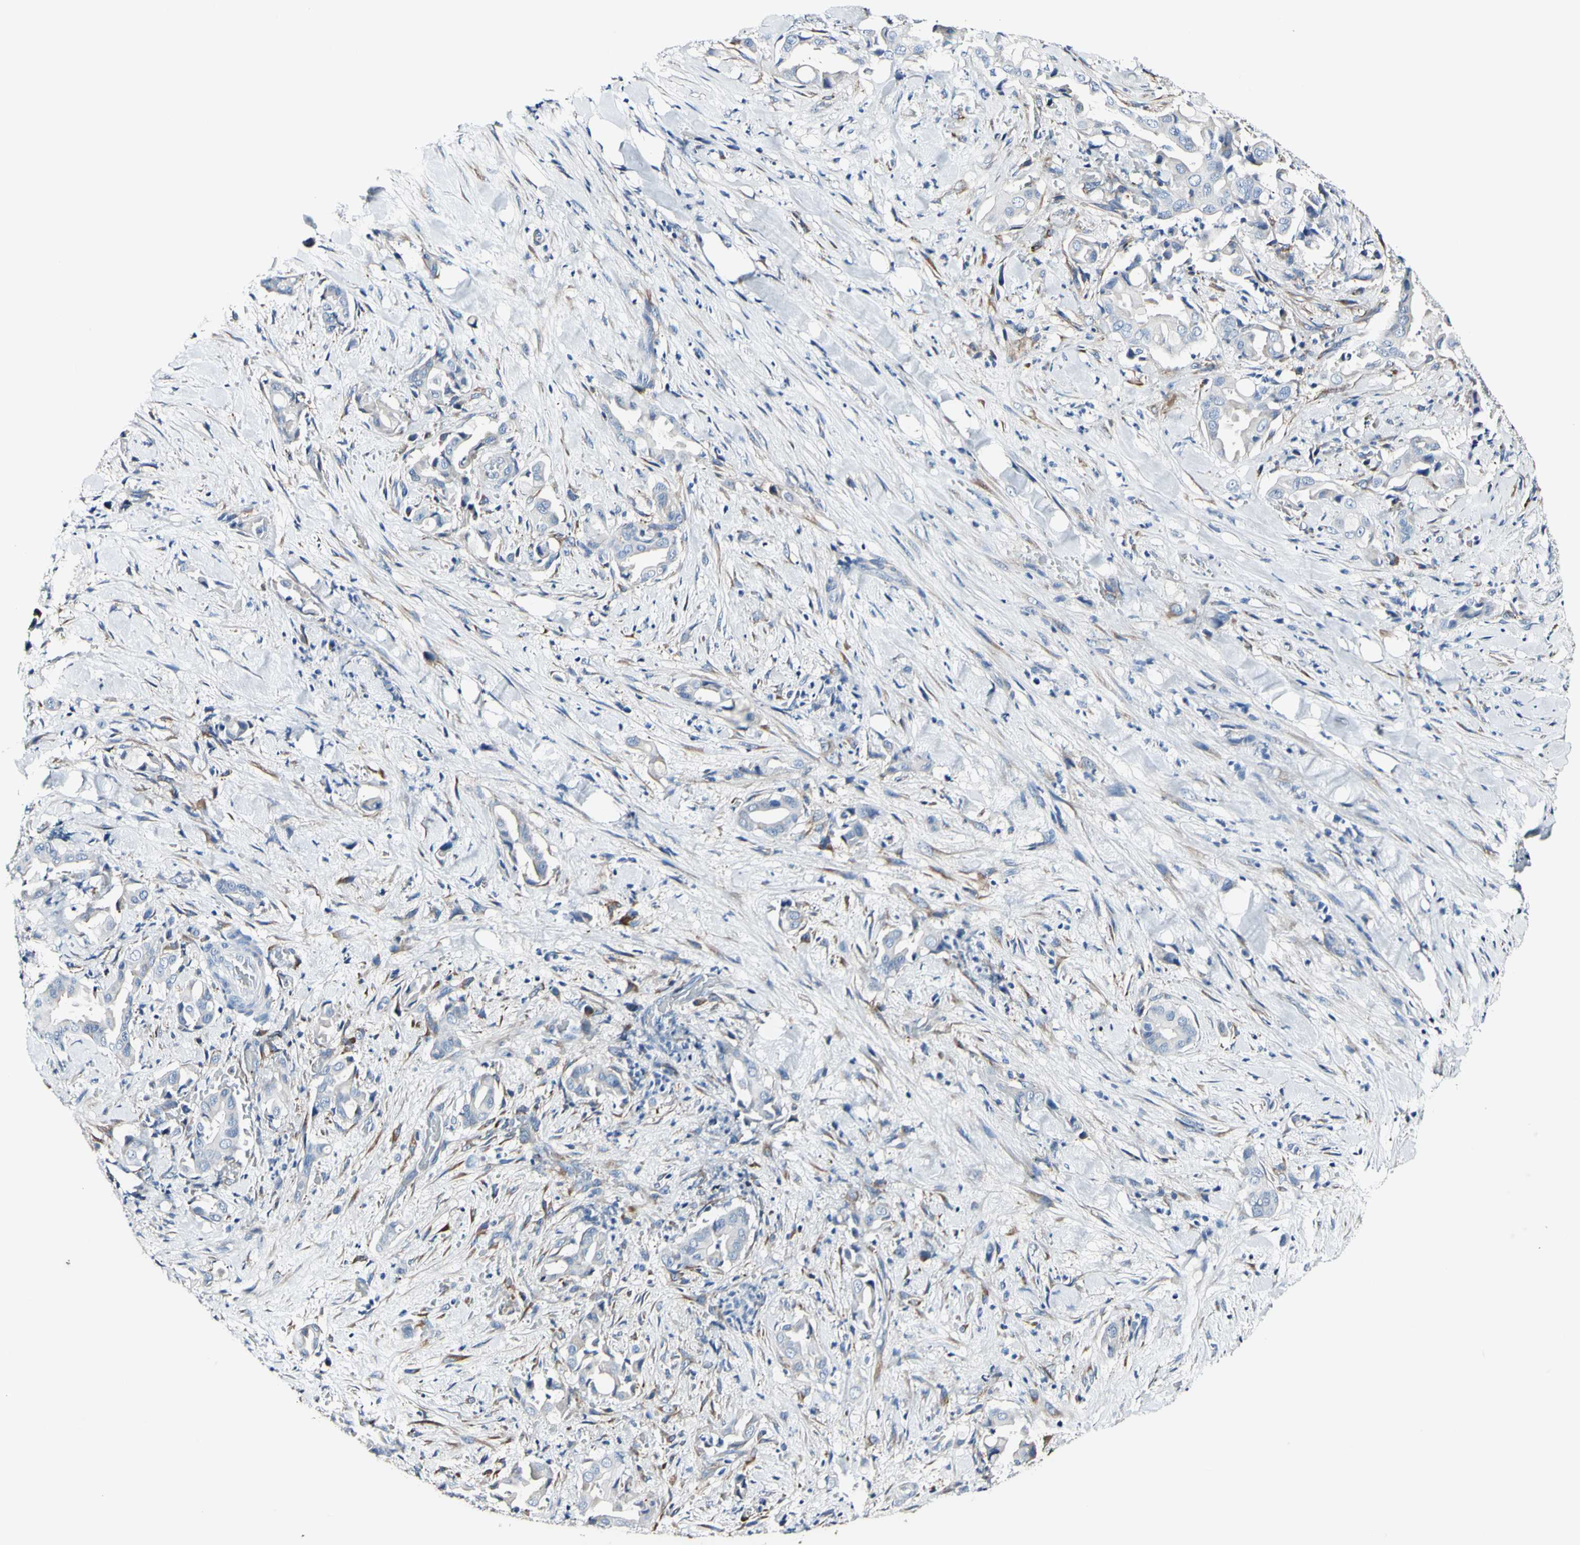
{"staining": {"intensity": "negative", "quantity": "none", "location": "none"}, "tissue": "liver cancer", "cell_type": "Tumor cells", "image_type": "cancer", "snomed": [{"axis": "morphology", "description": "Cholangiocarcinoma"}, {"axis": "topography", "description": "Liver"}], "caption": "IHC of human liver cholangiocarcinoma reveals no expression in tumor cells. (Brightfield microscopy of DAB (3,3'-diaminobenzidine) IHC at high magnification).", "gene": "COL6A3", "patient": {"sex": "female", "age": 68}}